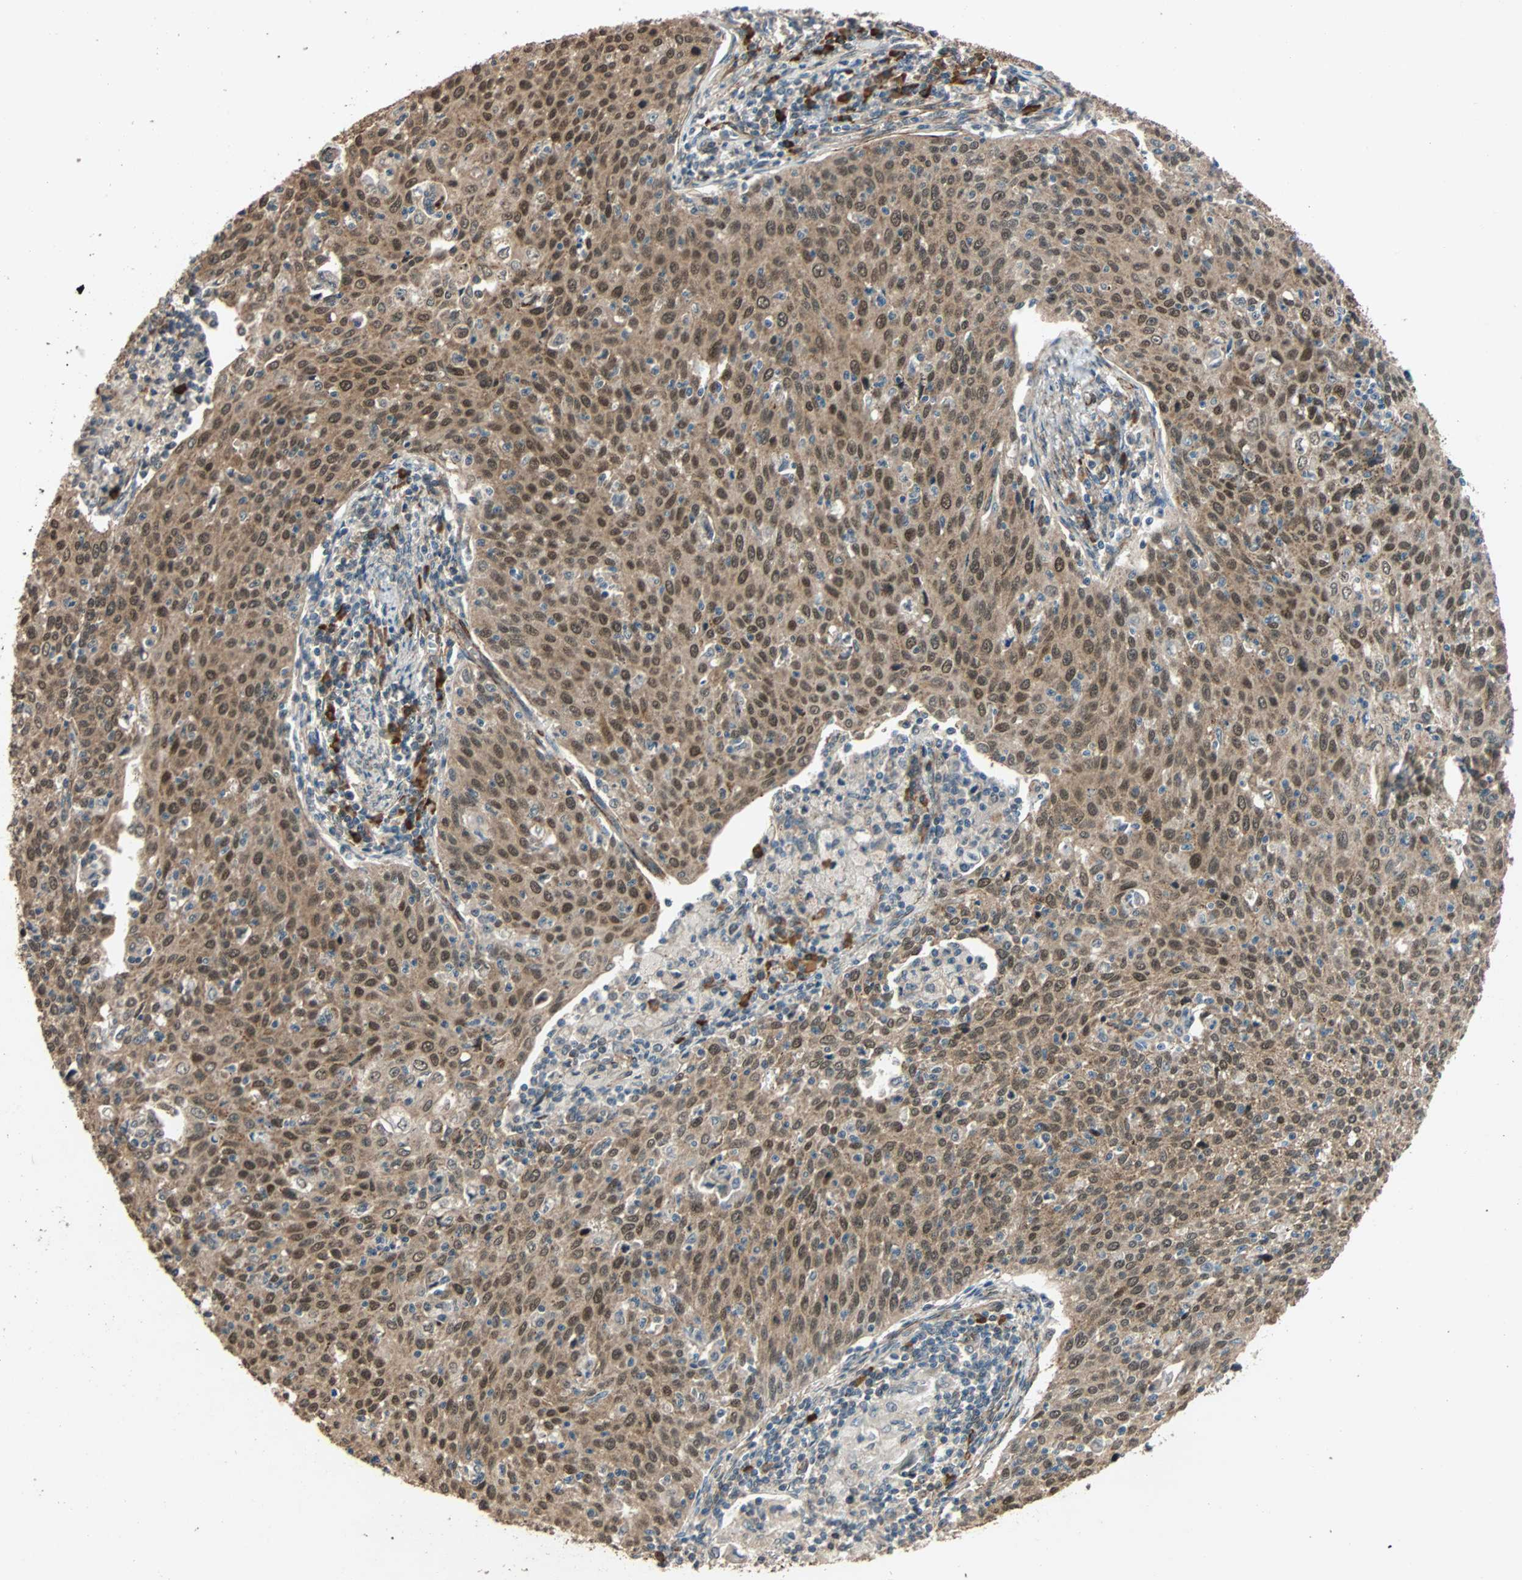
{"staining": {"intensity": "moderate", "quantity": ">75%", "location": "cytoplasmic/membranous,nuclear"}, "tissue": "cervical cancer", "cell_type": "Tumor cells", "image_type": "cancer", "snomed": [{"axis": "morphology", "description": "Squamous cell carcinoma, NOS"}, {"axis": "topography", "description": "Cervix"}], "caption": "Cervical cancer (squamous cell carcinoma) stained with DAB IHC displays medium levels of moderate cytoplasmic/membranous and nuclear expression in about >75% of tumor cells.", "gene": "QSER1", "patient": {"sex": "female", "age": 38}}